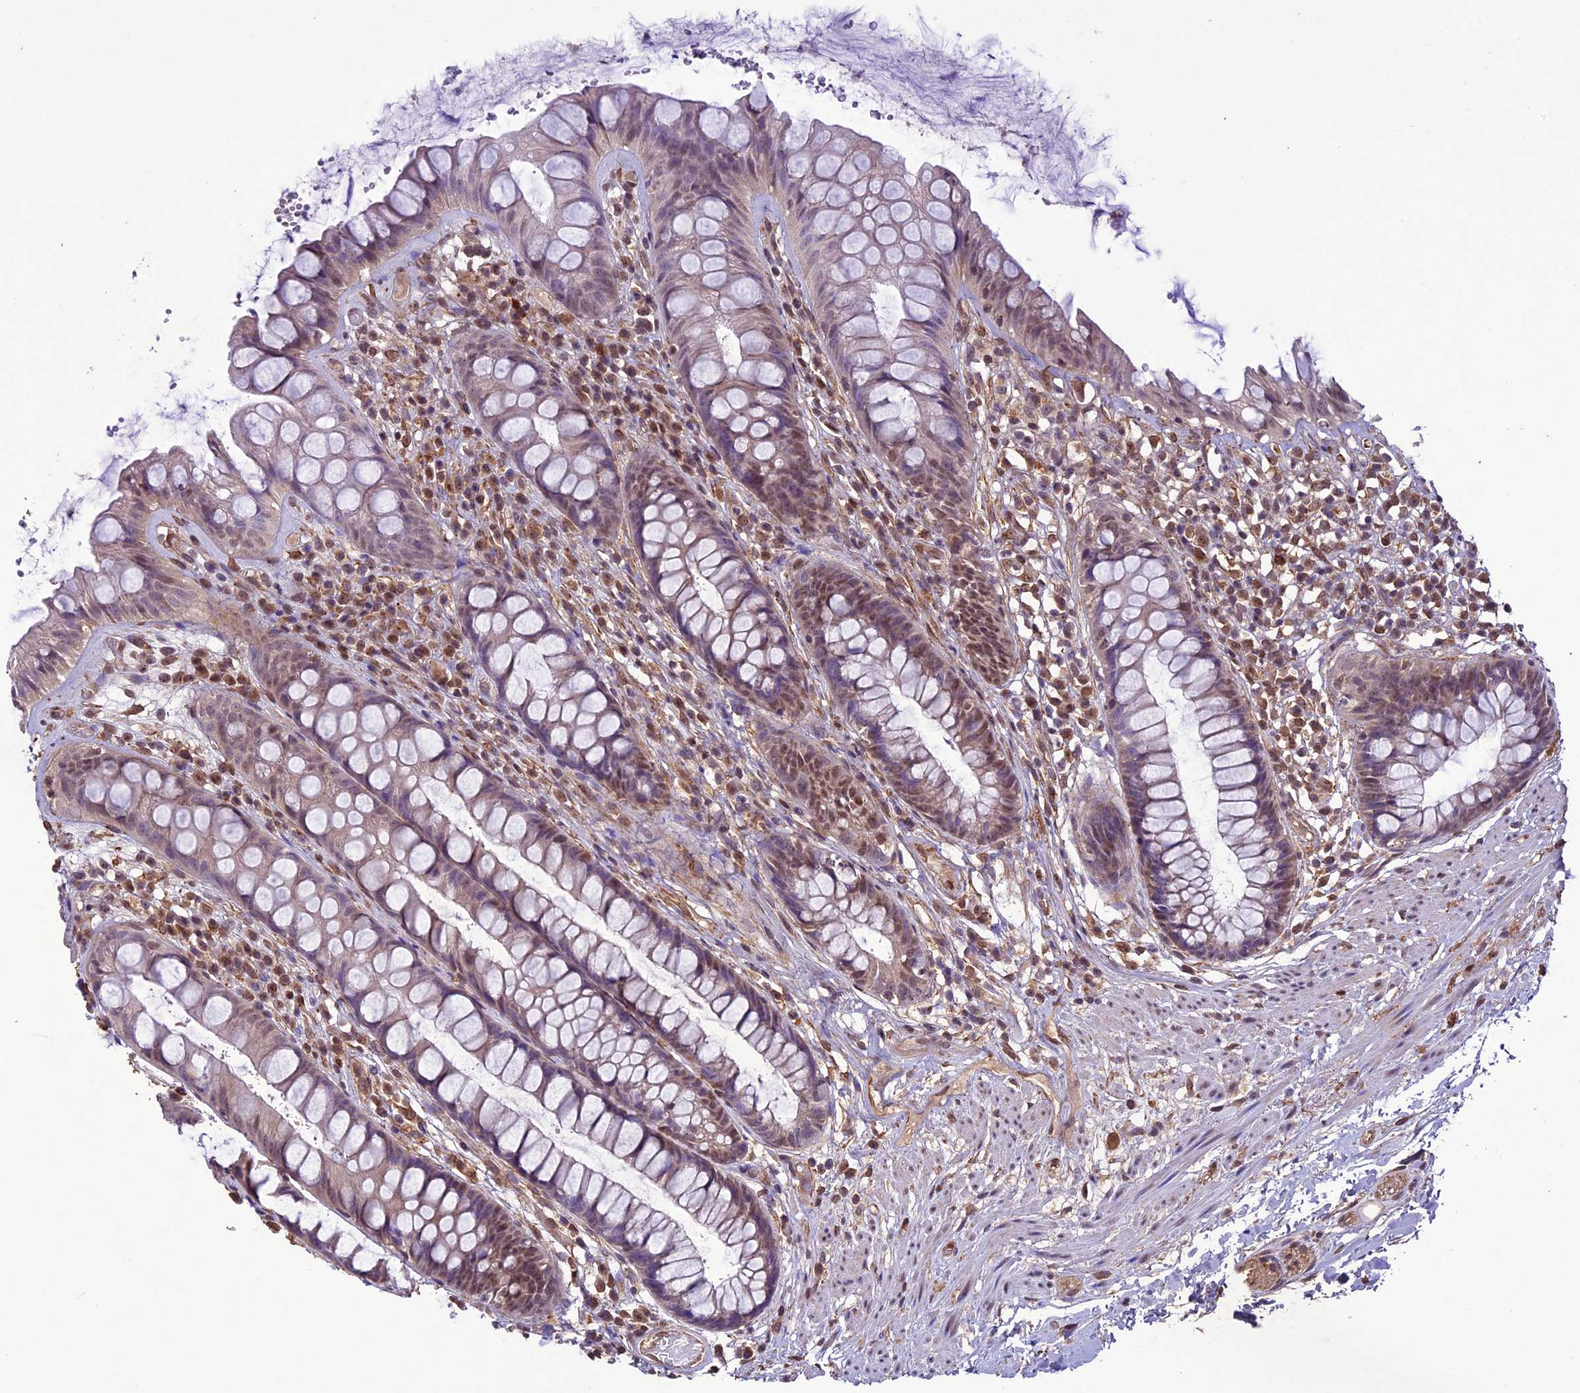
{"staining": {"intensity": "moderate", "quantity": "25%-75%", "location": "cytoplasmic/membranous,nuclear"}, "tissue": "rectum", "cell_type": "Glandular cells", "image_type": "normal", "snomed": [{"axis": "morphology", "description": "Normal tissue, NOS"}, {"axis": "topography", "description": "Rectum"}], "caption": "This image reveals immunohistochemistry staining of normal rectum, with medium moderate cytoplasmic/membranous,nuclear positivity in about 25%-75% of glandular cells.", "gene": "C3orf70", "patient": {"sex": "male", "age": 74}}